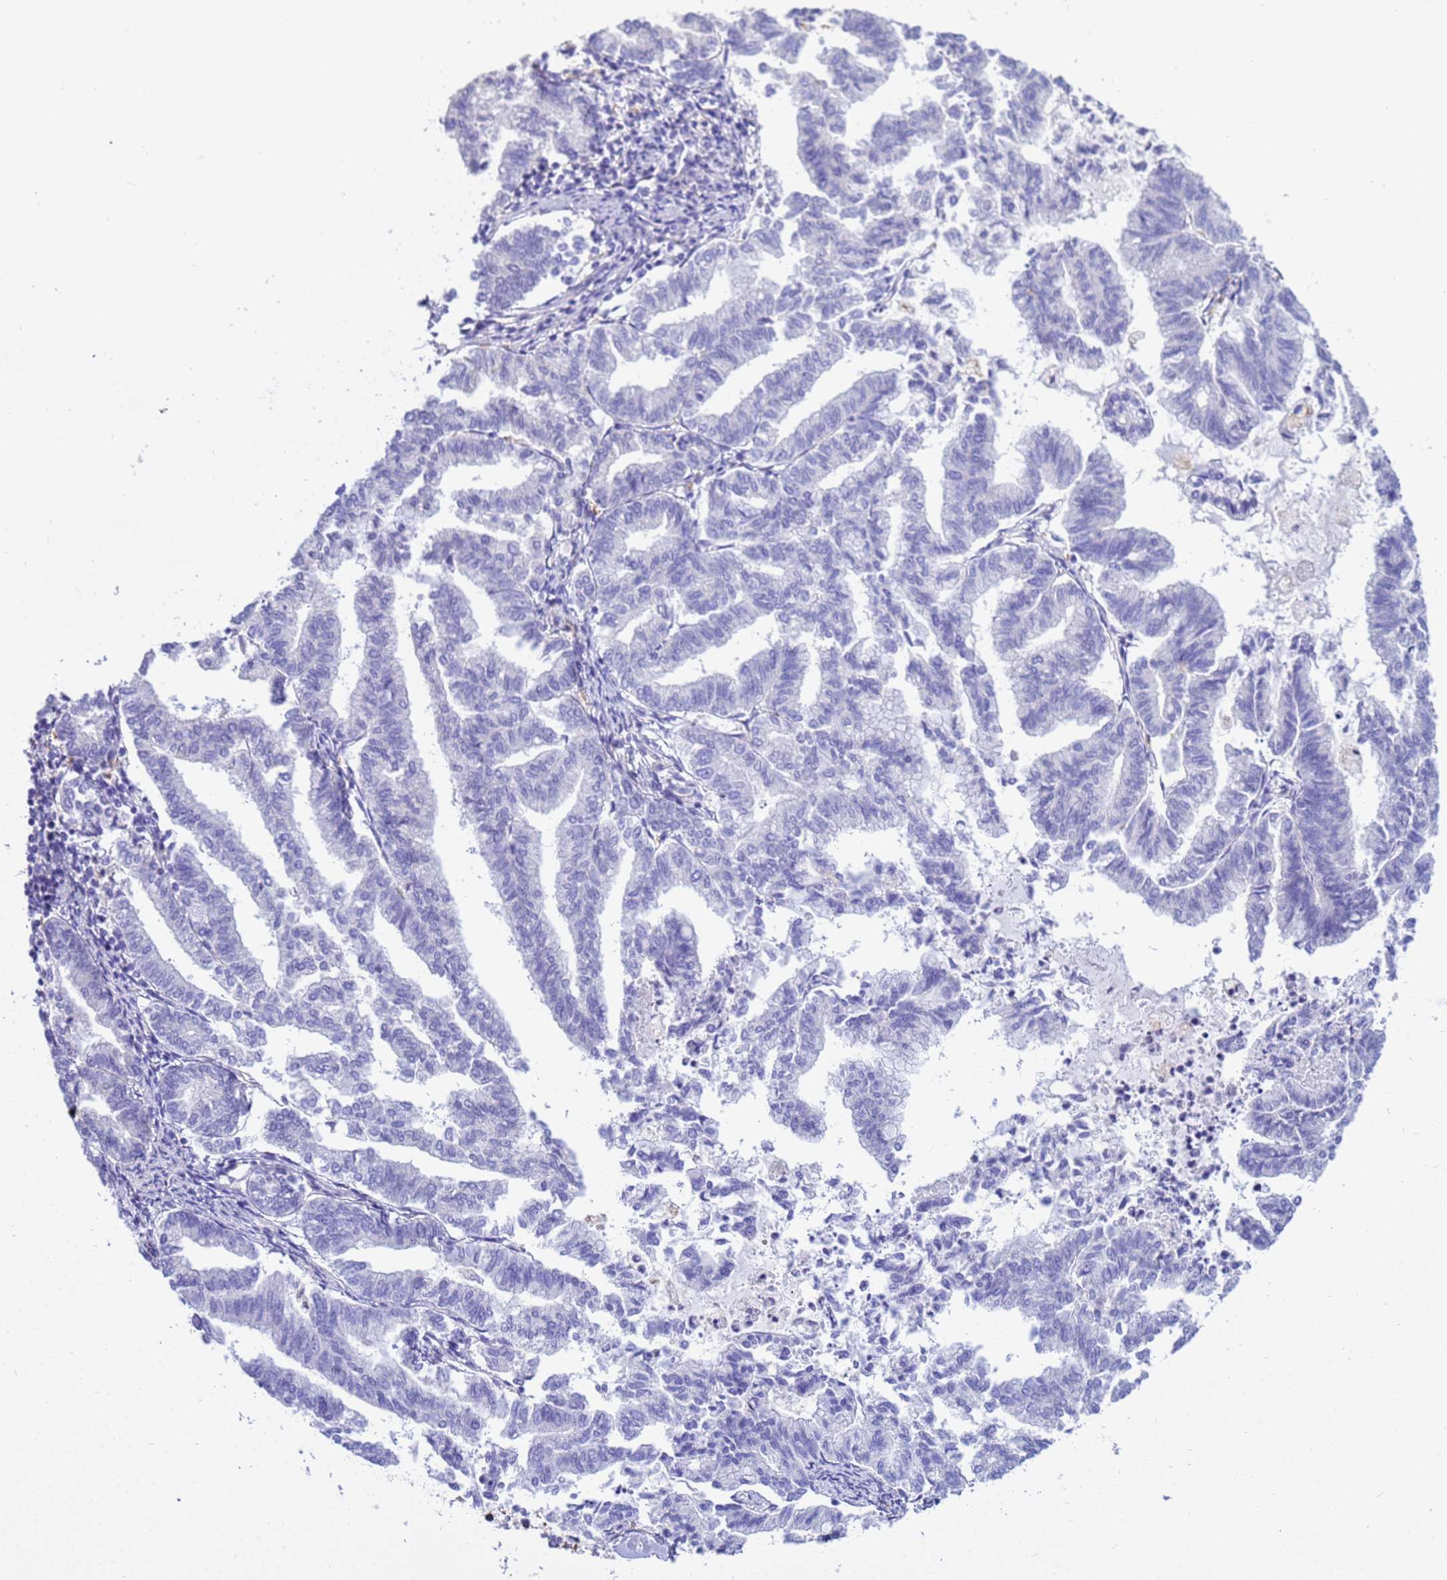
{"staining": {"intensity": "negative", "quantity": "none", "location": "none"}, "tissue": "endometrial cancer", "cell_type": "Tumor cells", "image_type": "cancer", "snomed": [{"axis": "morphology", "description": "Adenocarcinoma, NOS"}, {"axis": "topography", "description": "Endometrium"}], "caption": "Endometrial cancer (adenocarcinoma) was stained to show a protein in brown. There is no significant staining in tumor cells.", "gene": "TCEAL3", "patient": {"sex": "female", "age": 79}}